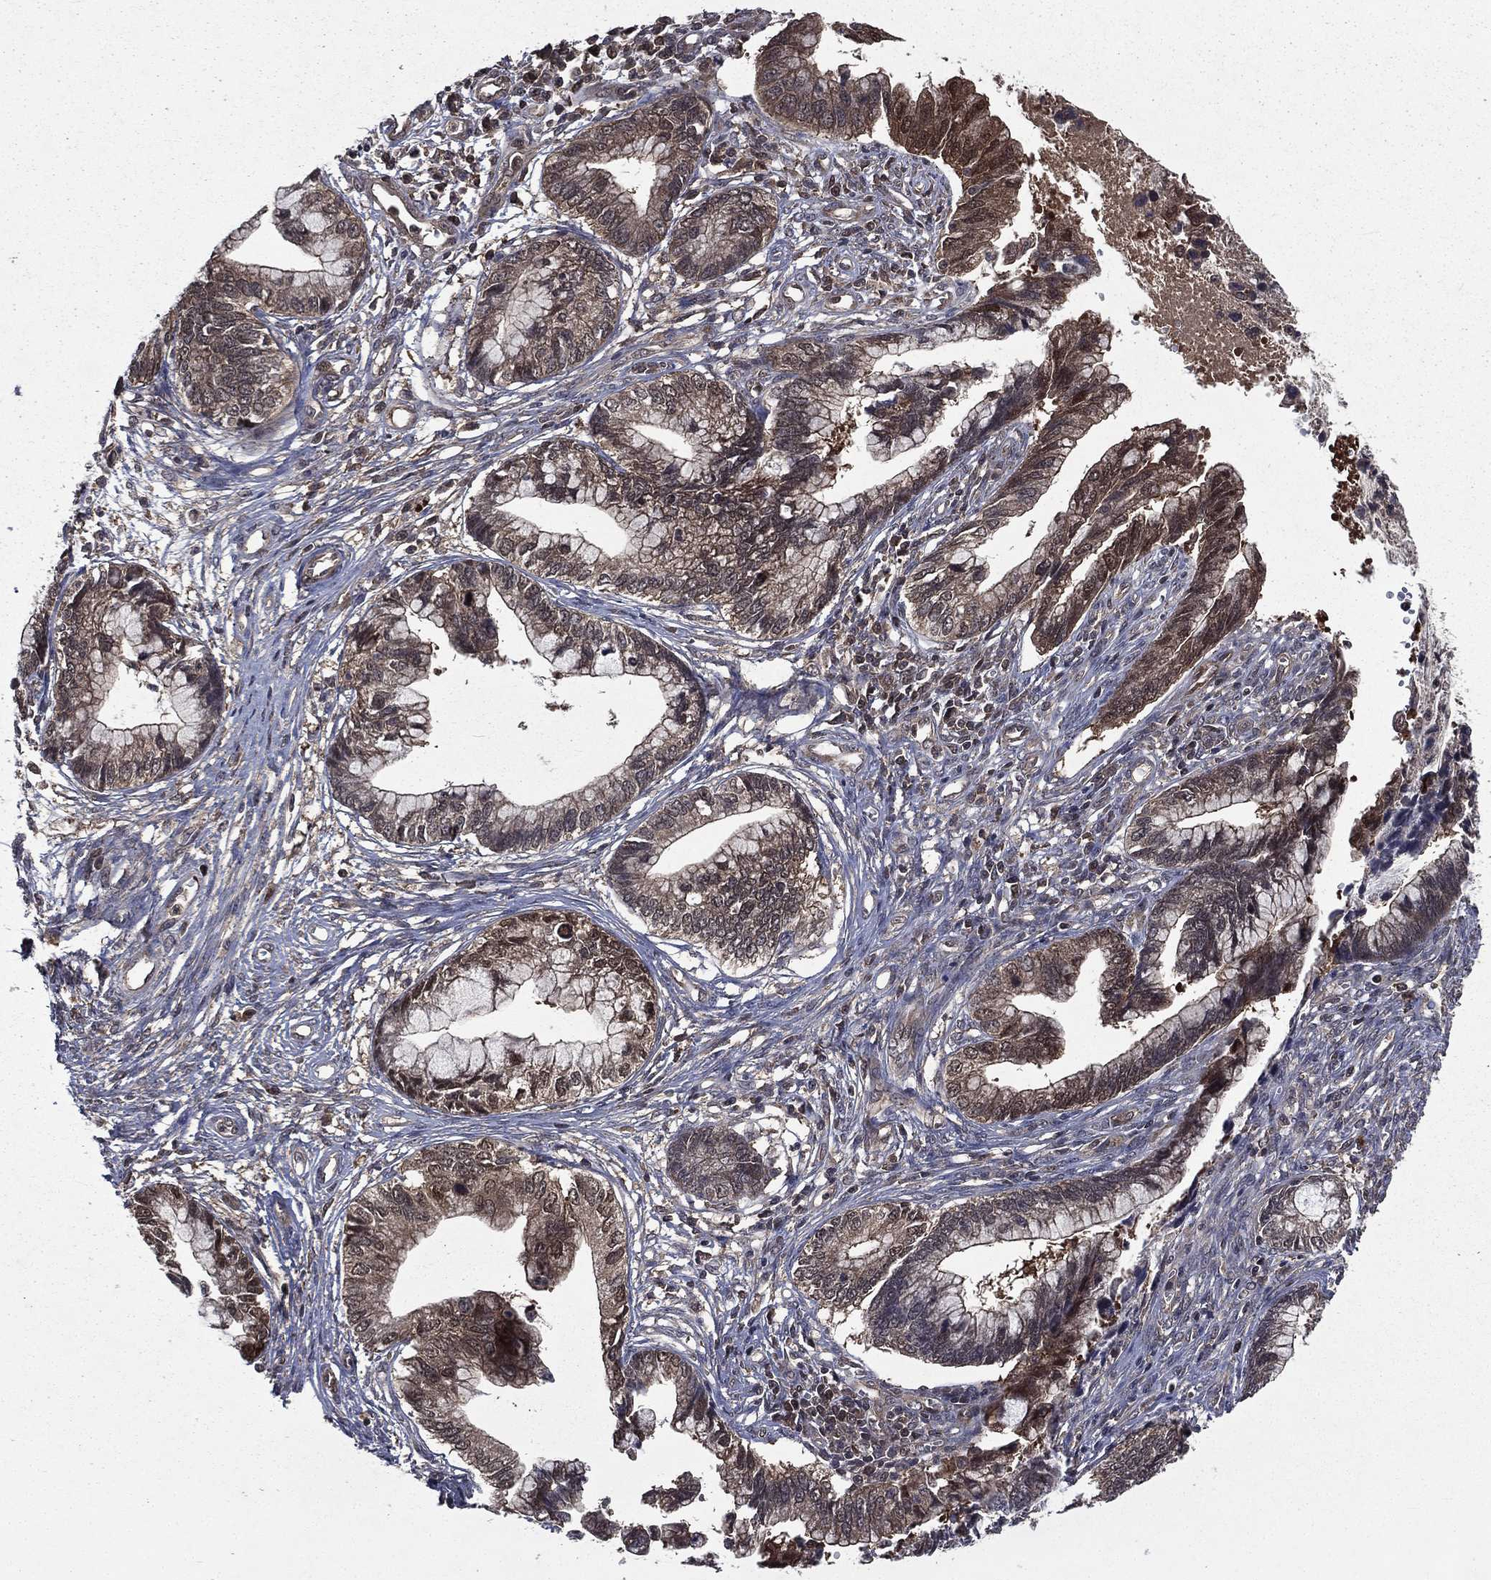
{"staining": {"intensity": "moderate", "quantity": "<25%", "location": "cytoplasmic/membranous,nuclear"}, "tissue": "cervical cancer", "cell_type": "Tumor cells", "image_type": "cancer", "snomed": [{"axis": "morphology", "description": "Adenocarcinoma, NOS"}, {"axis": "topography", "description": "Cervix"}], "caption": "Immunohistochemistry (IHC) histopathology image of cervical cancer (adenocarcinoma) stained for a protein (brown), which demonstrates low levels of moderate cytoplasmic/membranous and nuclear staining in about <25% of tumor cells.", "gene": "FGD1", "patient": {"sex": "female", "age": 44}}